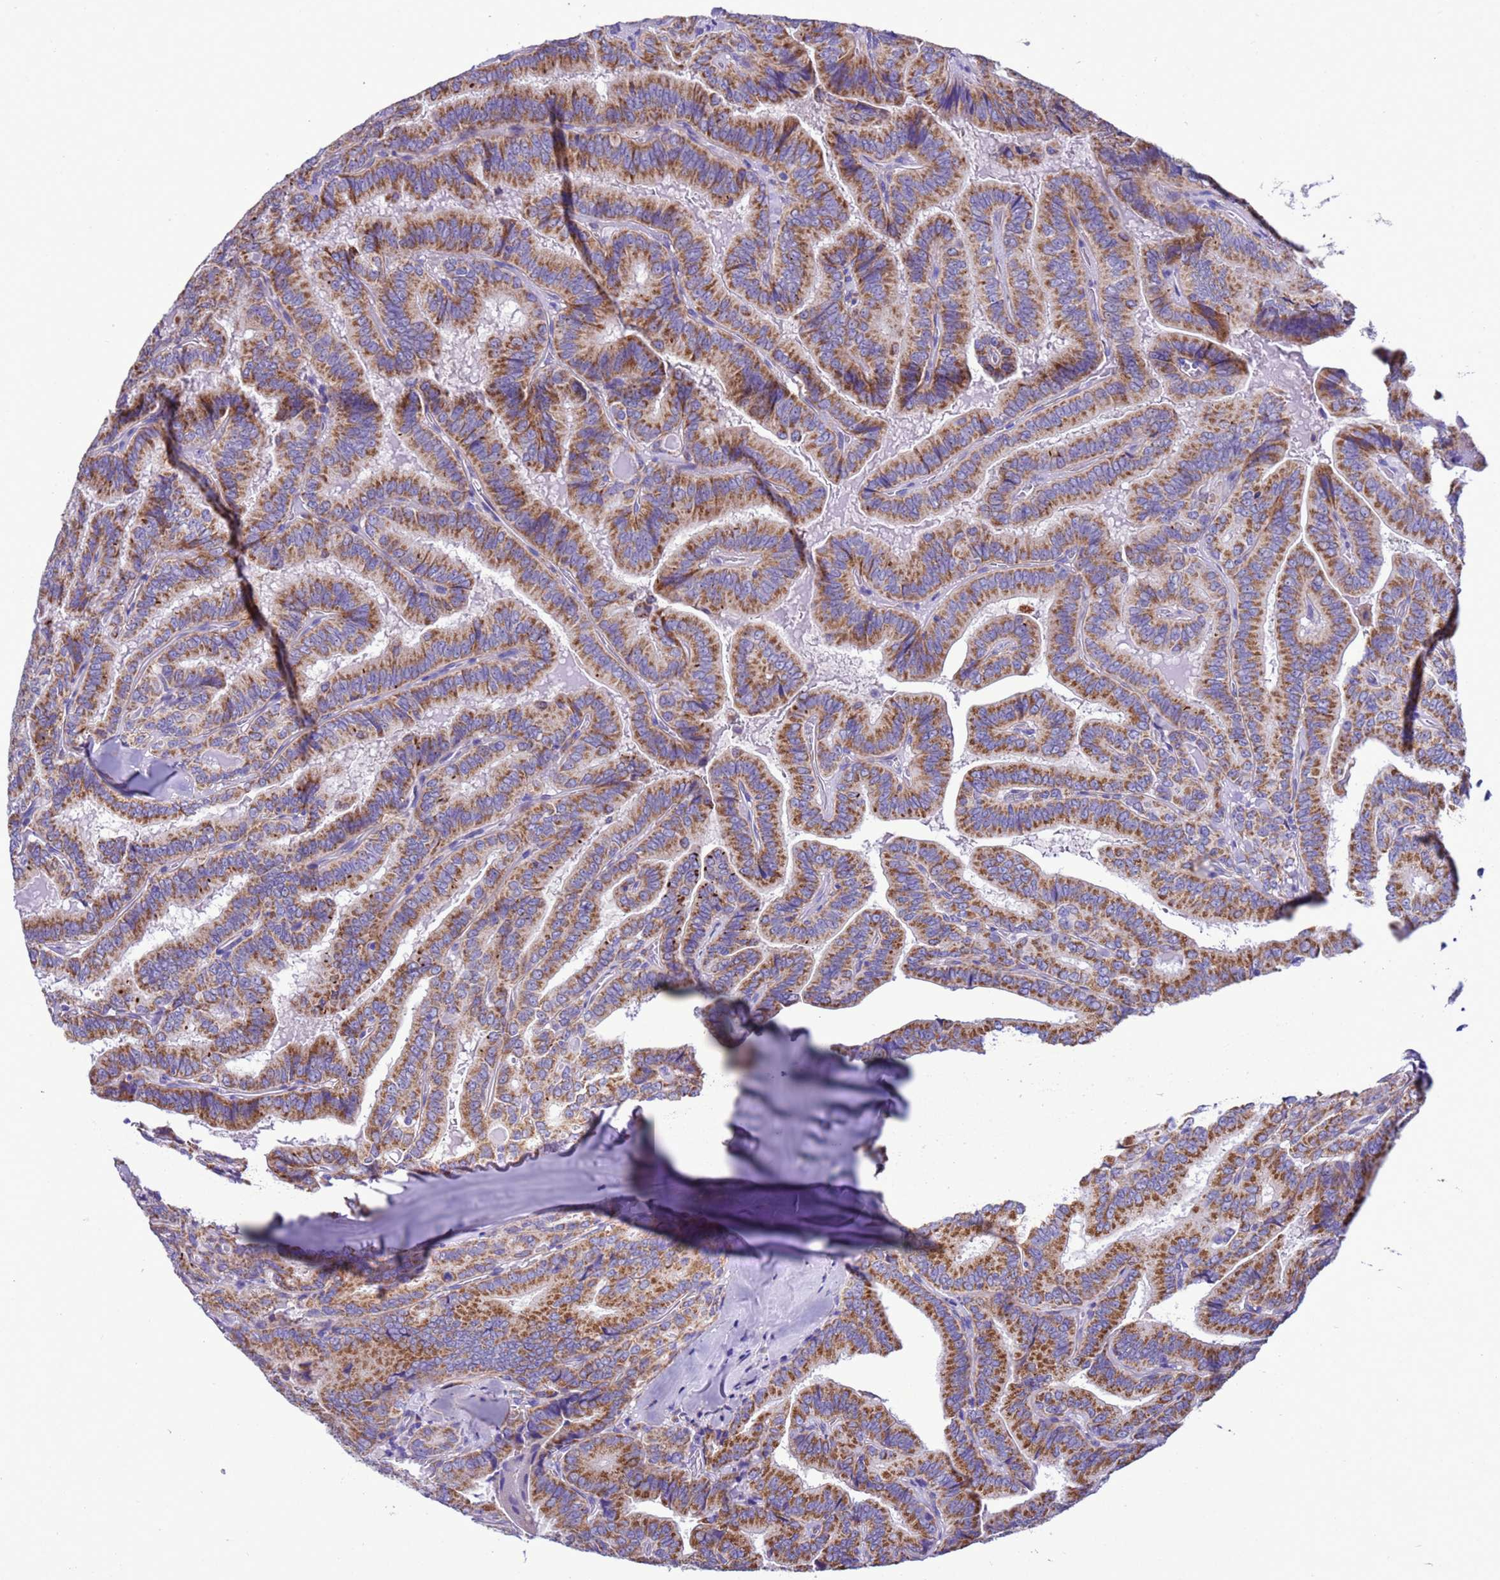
{"staining": {"intensity": "moderate", "quantity": ">75%", "location": "cytoplasmic/membranous"}, "tissue": "thyroid cancer", "cell_type": "Tumor cells", "image_type": "cancer", "snomed": [{"axis": "morphology", "description": "Papillary adenocarcinoma, NOS"}, {"axis": "topography", "description": "Thyroid gland"}], "caption": "The image reveals staining of thyroid cancer, revealing moderate cytoplasmic/membranous protein expression (brown color) within tumor cells.", "gene": "CCDC191", "patient": {"sex": "male", "age": 61}}